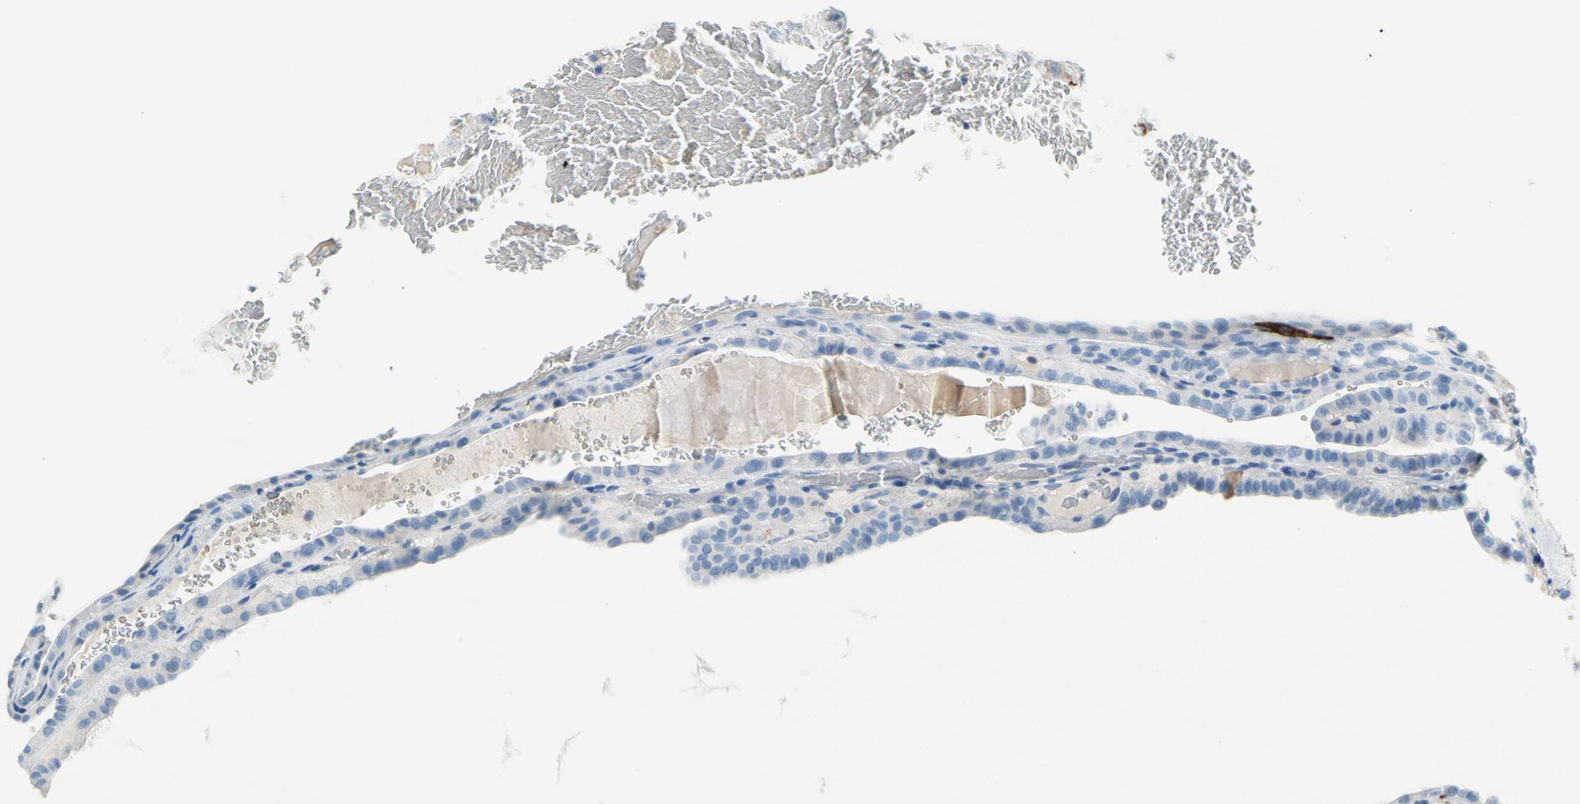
{"staining": {"intensity": "negative", "quantity": "none", "location": "none"}, "tissue": "thyroid cancer", "cell_type": "Tumor cells", "image_type": "cancer", "snomed": [{"axis": "morphology", "description": "Papillary adenocarcinoma, NOS"}, {"axis": "topography", "description": "Thyroid gland"}], "caption": "An immunohistochemistry (IHC) micrograph of thyroid cancer is shown. There is no staining in tumor cells of thyroid cancer.", "gene": "TACC3", "patient": {"sex": "male", "age": 77}}